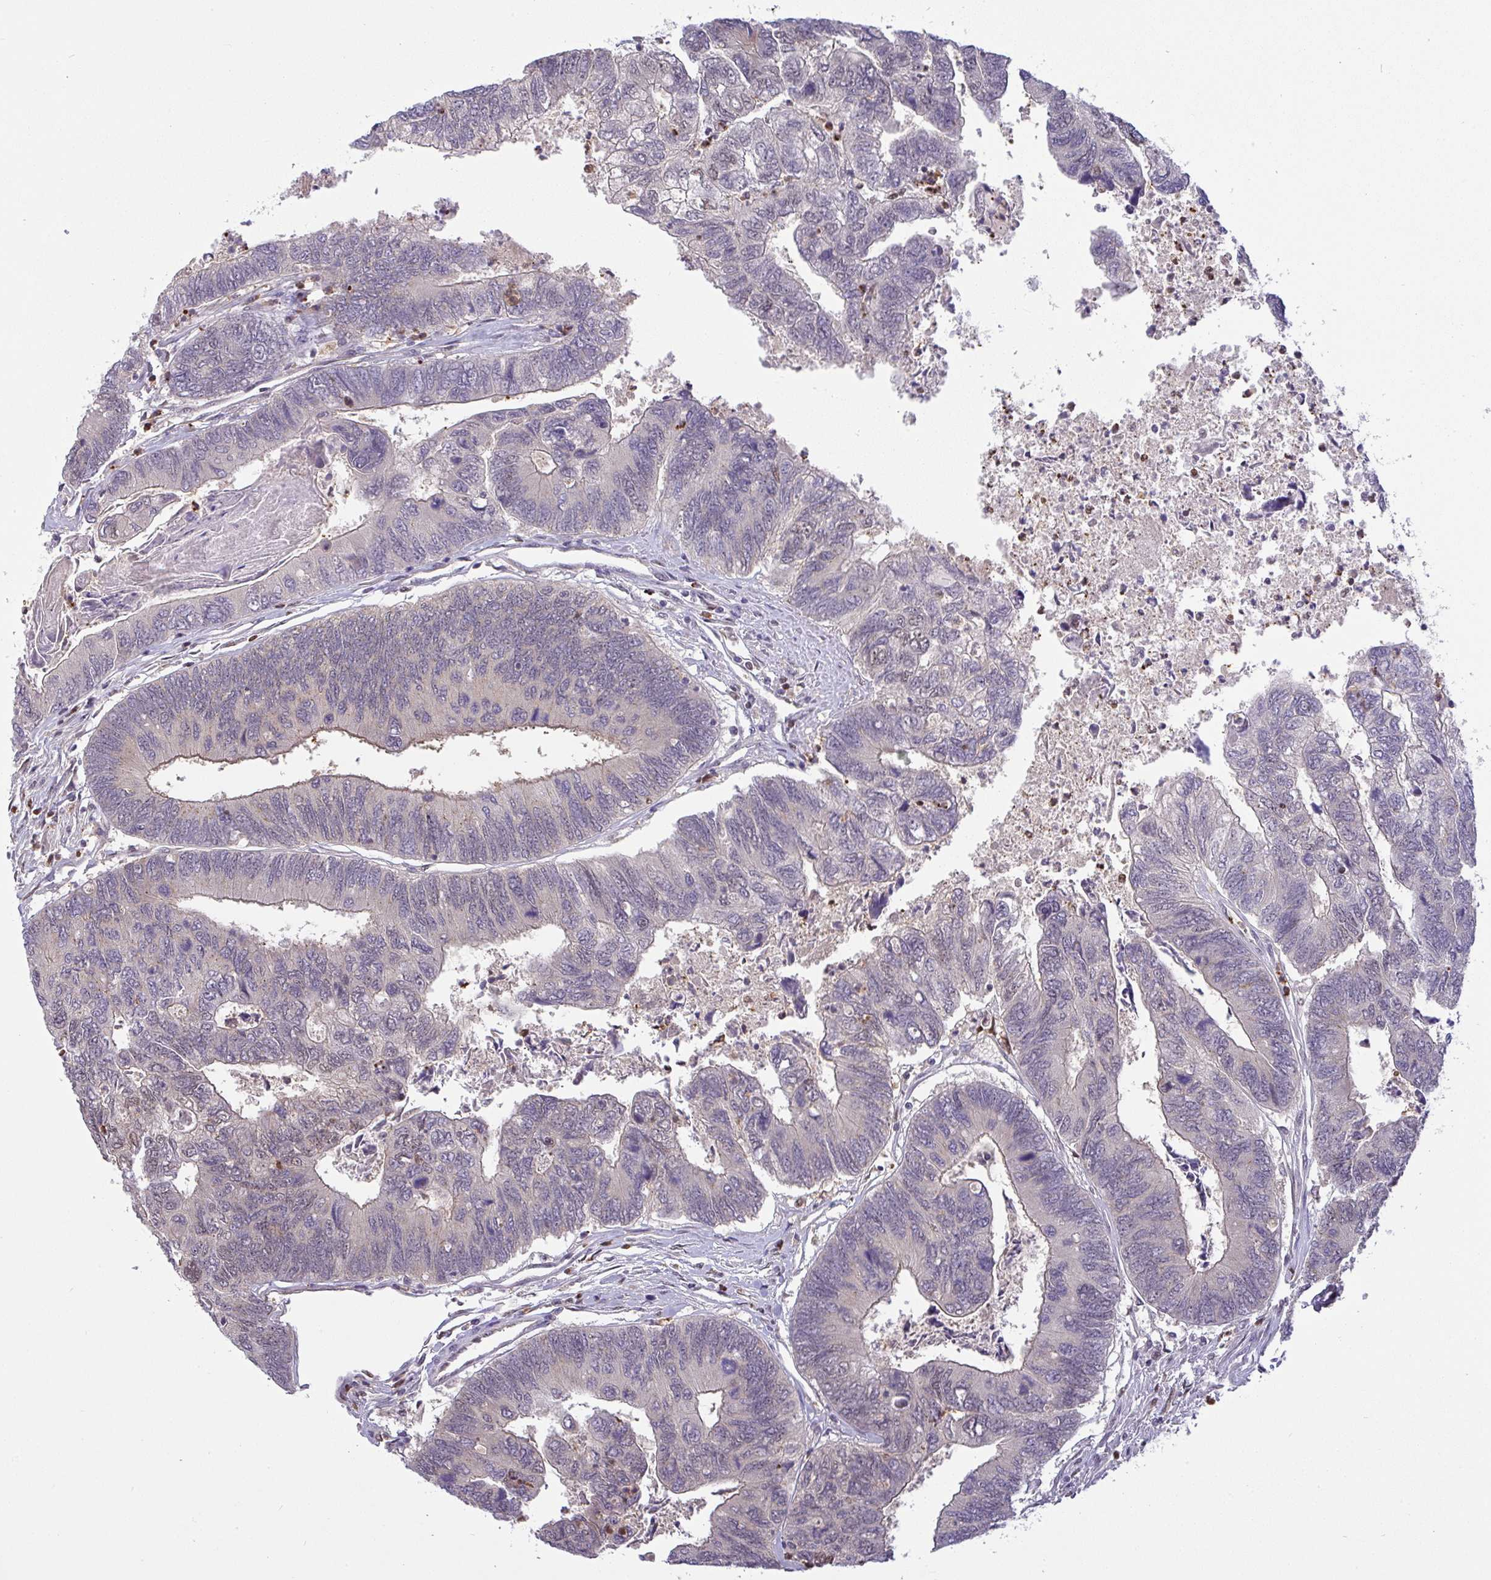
{"staining": {"intensity": "weak", "quantity": "<25%", "location": "cytoplasmic/membranous"}, "tissue": "colorectal cancer", "cell_type": "Tumor cells", "image_type": "cancer", "snomed": [{"axis": "morphology", "description": "Adenocarcinoma, NOS"}, {"axis": "topography", "description": "Colon"}], "caption": "Tumor cells are negative for protein expression in human colorectal cancer (adenocarcinoma).", "gene": "BBX", "patient": {"sex": "female", "age": 67}}